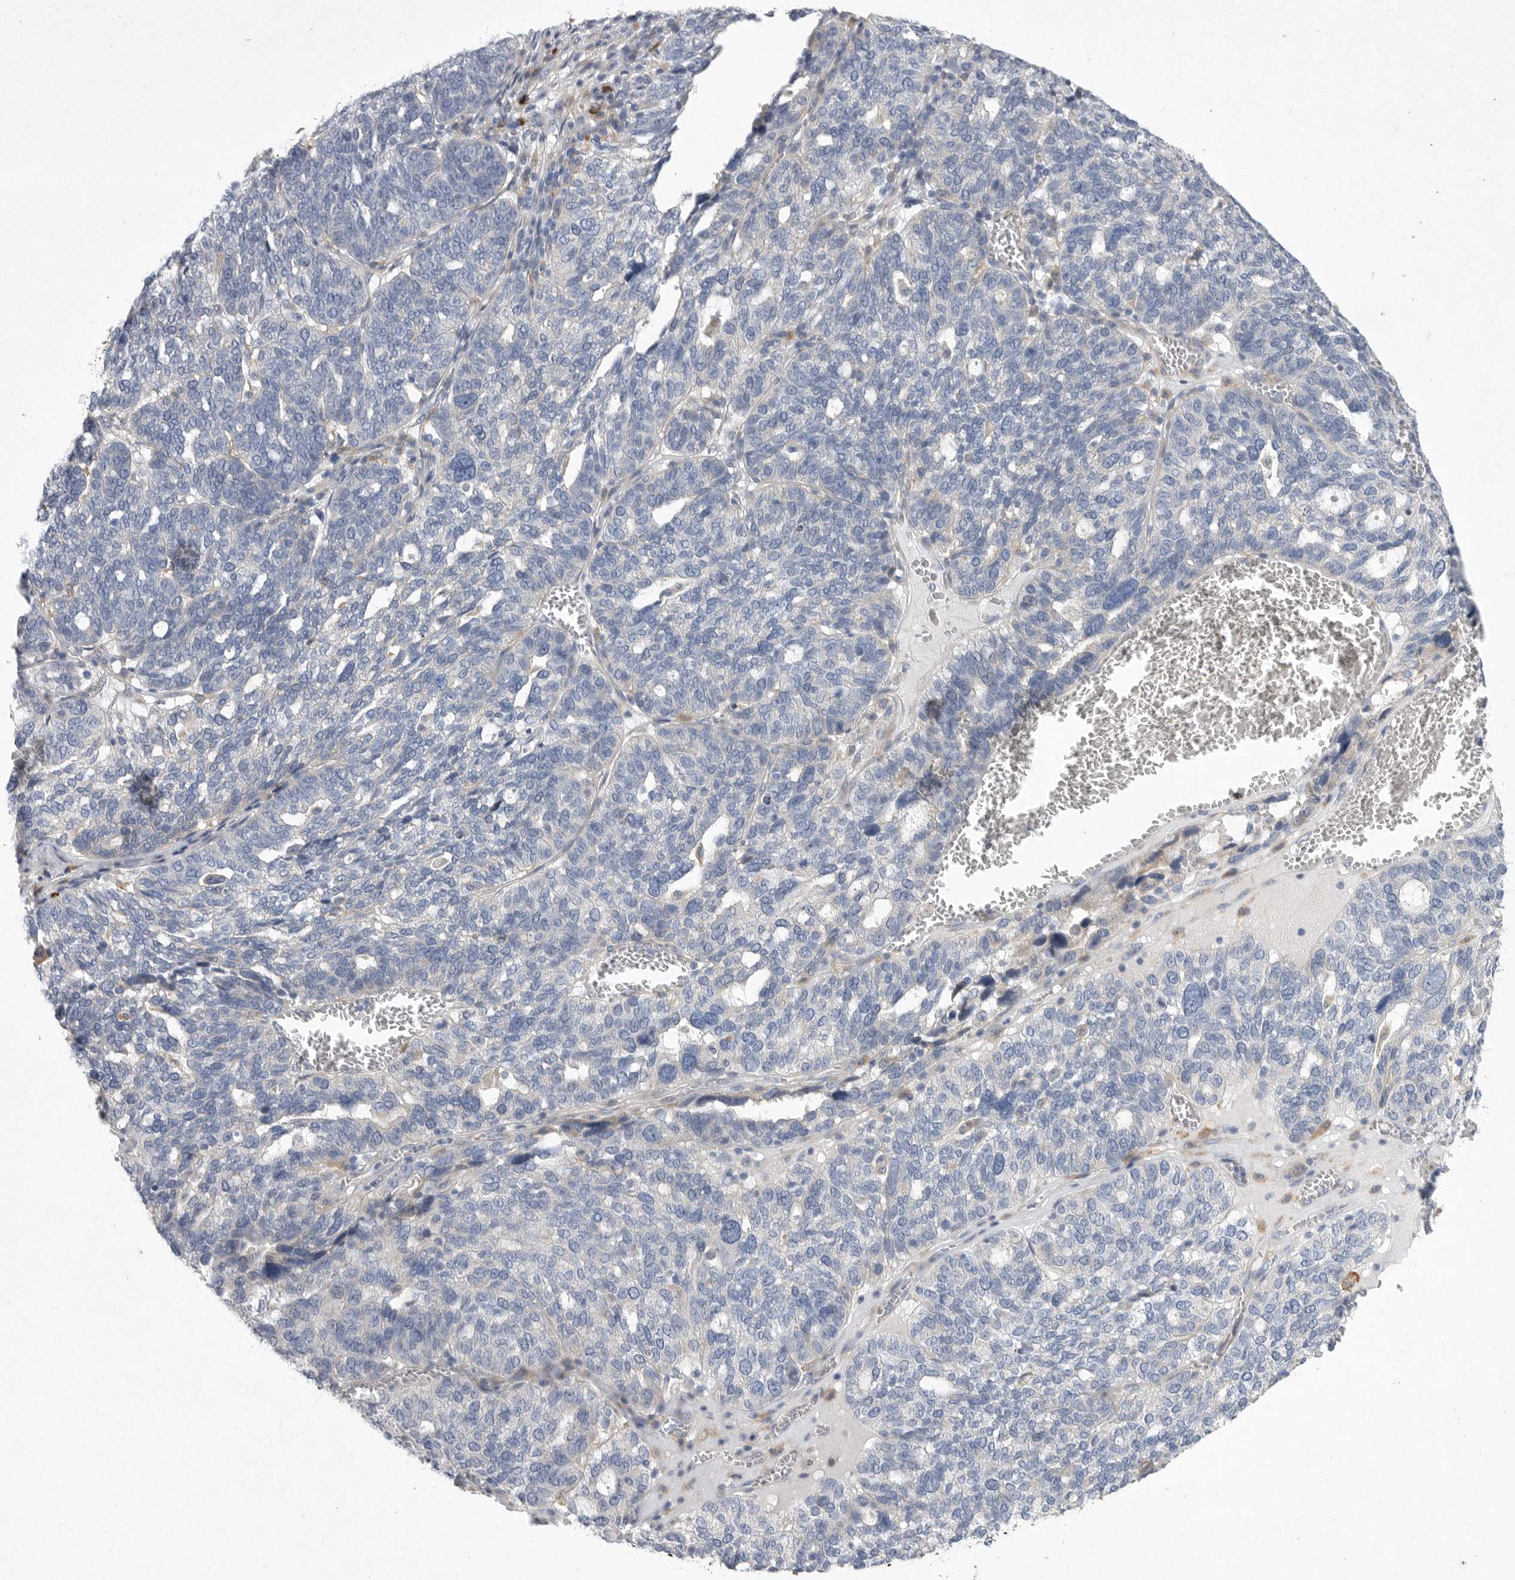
{"staining": {"intensity": "negative", "quantity": "none", "location": "none"}, "tissue": "ovarian cancer", "cell_type": "Tumor cells", "image_type": "cancer", "snomed": [{"axis": "morphology", "description": "Cystadenocarcinoma, serous, NOS"}, {"axis": "topography", "description": "Ovary"}], "caption": "The histopathology image demonstrates no significant expression in tumor cells of ovarian cancer.", "gene": "EDEM3", "patient": {"sex": "female", "age": 59}}